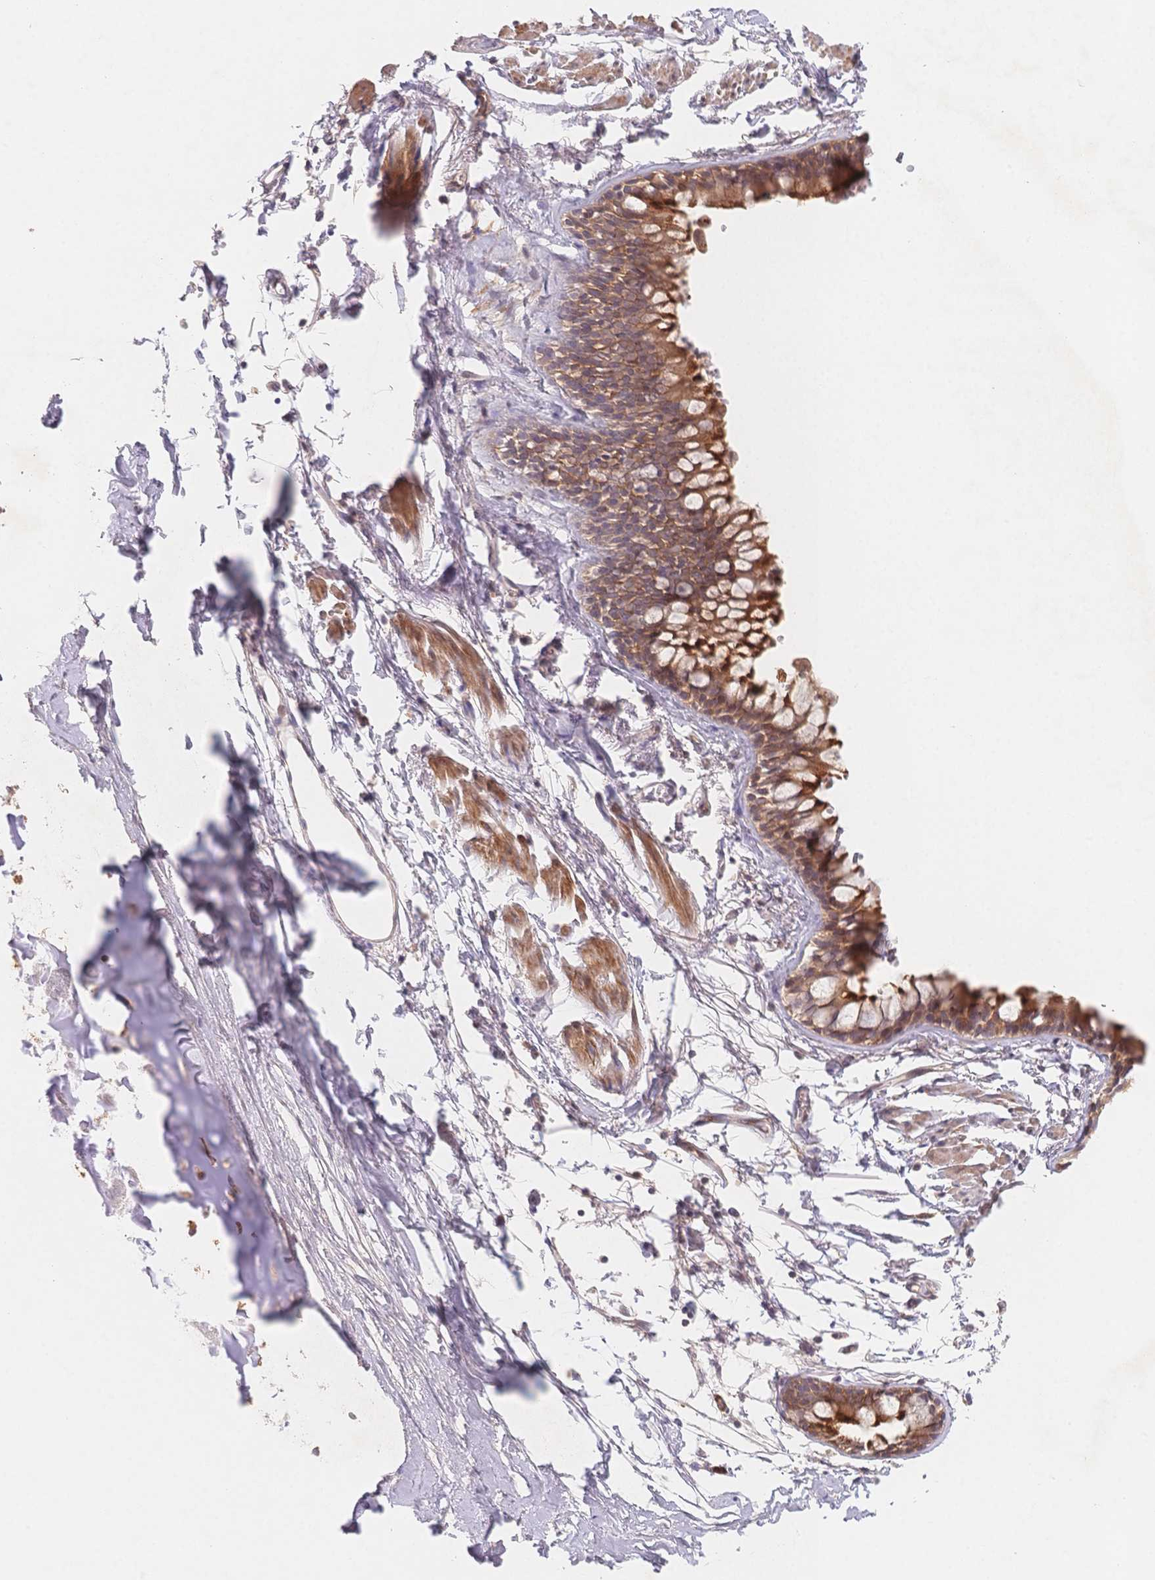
{"staining": {"intensity": "strong", "quantity": "25%-75%", "location": "cytoplasmic/membranous"}, "tissue": "bronchus", "cell_type": "Respiratory epithelial cells", "image_type": "normal", "snomed": [{"axis": "morphology", "description": "Normal tissue, NOS"}, {"axis": "topography", "description": "Cartilage tissue"}, {"axis": "topography", "description": "Bronchus"}], "caption": "Immunohistochemistry histopathology image of normal human bronchus stained for a protein (brown), which displays high levels of strong cytoplasmic/membranous expression in approximately 25%-75% of respiratory epithelial cells.", "gene": "C12orf75", "patient": {"sex": "female", "age": 59}}